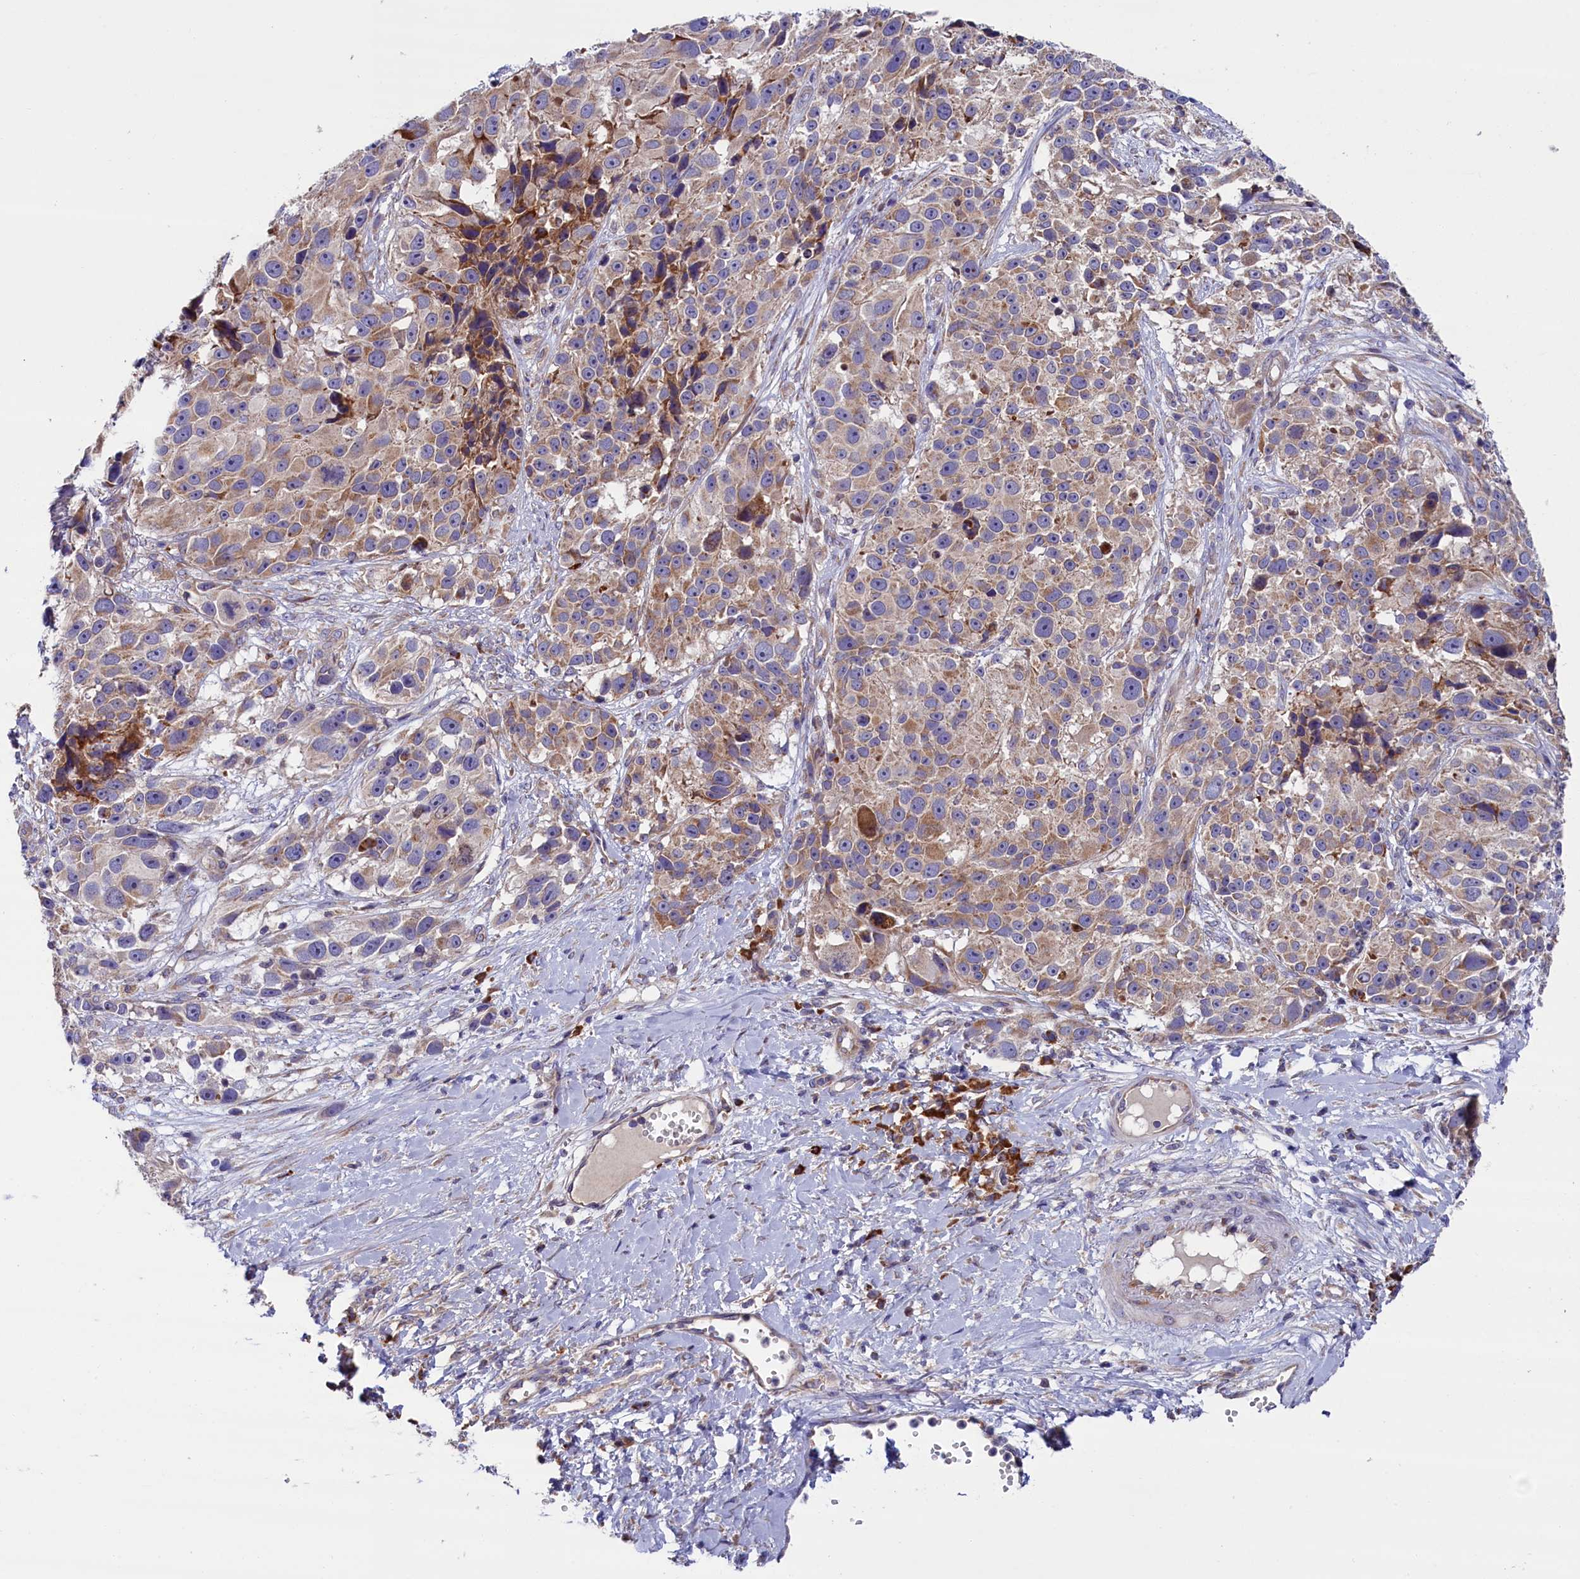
{"staining": {"intensity": "moderate", "quantity": "25%-75%", "location": "cytoplasmic/membranous"}, "tissue": "melanoma", "cell_type": "Tumor cells", "image_type": "cancer", "snomed": [{"axis": "morphology", "description": "Malignant melanoma, NOS"}, {"axis": "topography", "description": "Skin"}], "caption": "Brown immunohistochemical staining in human malignant melanoma demonstrates moderate cytoplasmic/membranous positivity in approximately 25%-75% of tumor cells.", "gene": "ZSWIM1", "patient": {"sex": "male", "age": 84}}